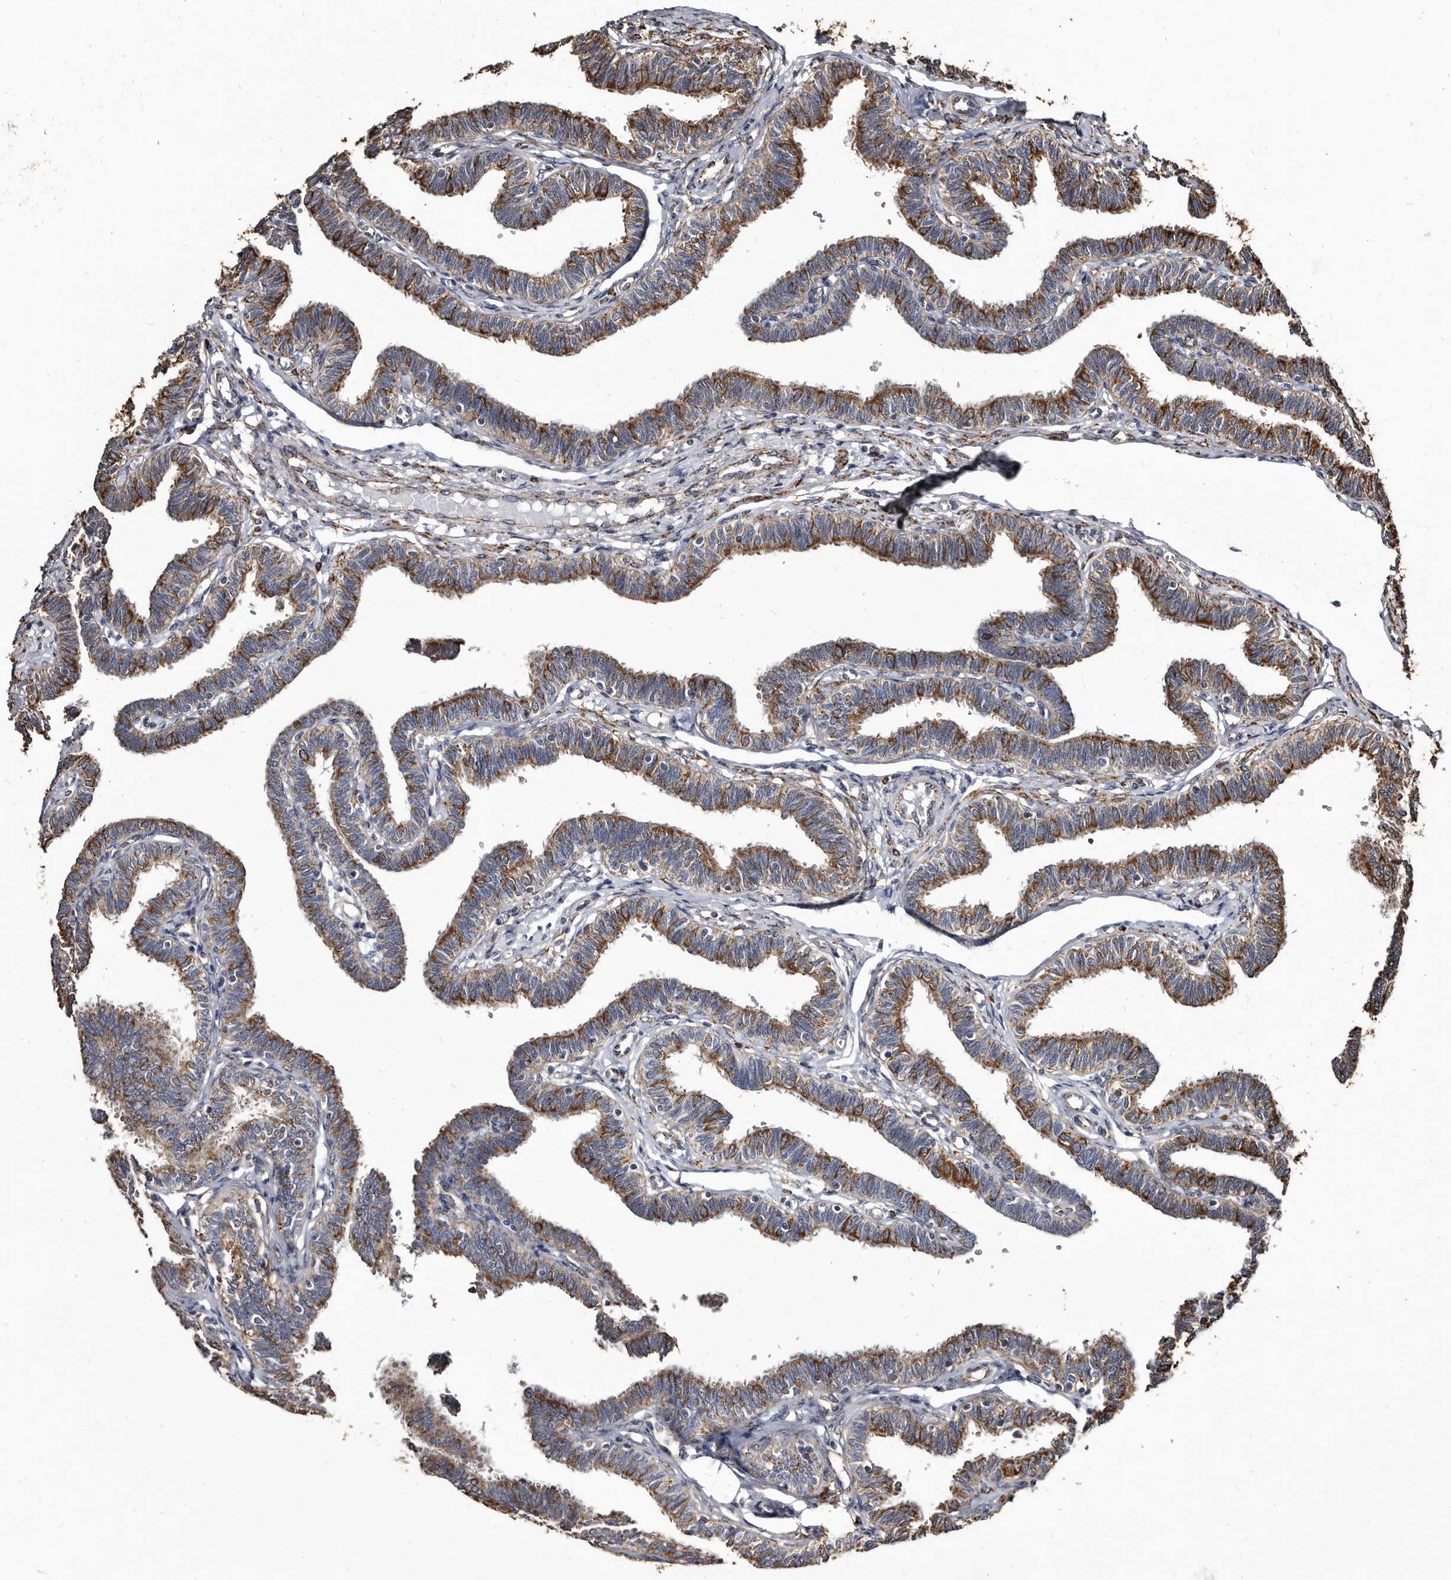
{"staining": {"intensity": "moderate", "quantity": ">75%", "location": "cytoplasmic/membranous"}, "tissue": "fallopian tube", "cell_type": "Glandular cells", "image_type": "normal", "snomed": [{"axis": "morphology", "description": "Normal tissue, NOS"}, {"axis": "topography", "description": "Fallopian tube"}, {"axis": "topography", "description": "Ovary"}], "caption": "This histopathology image exhibits normal fallopian tube stained with IHC to label a protein in brown. The cytoplasmic/membranous of glandular cells show moderate positivity for the protein. Nuclei are counter-stained blue.", "gene": "CTSA", "patient": {"sex": "female", "age": 23}}